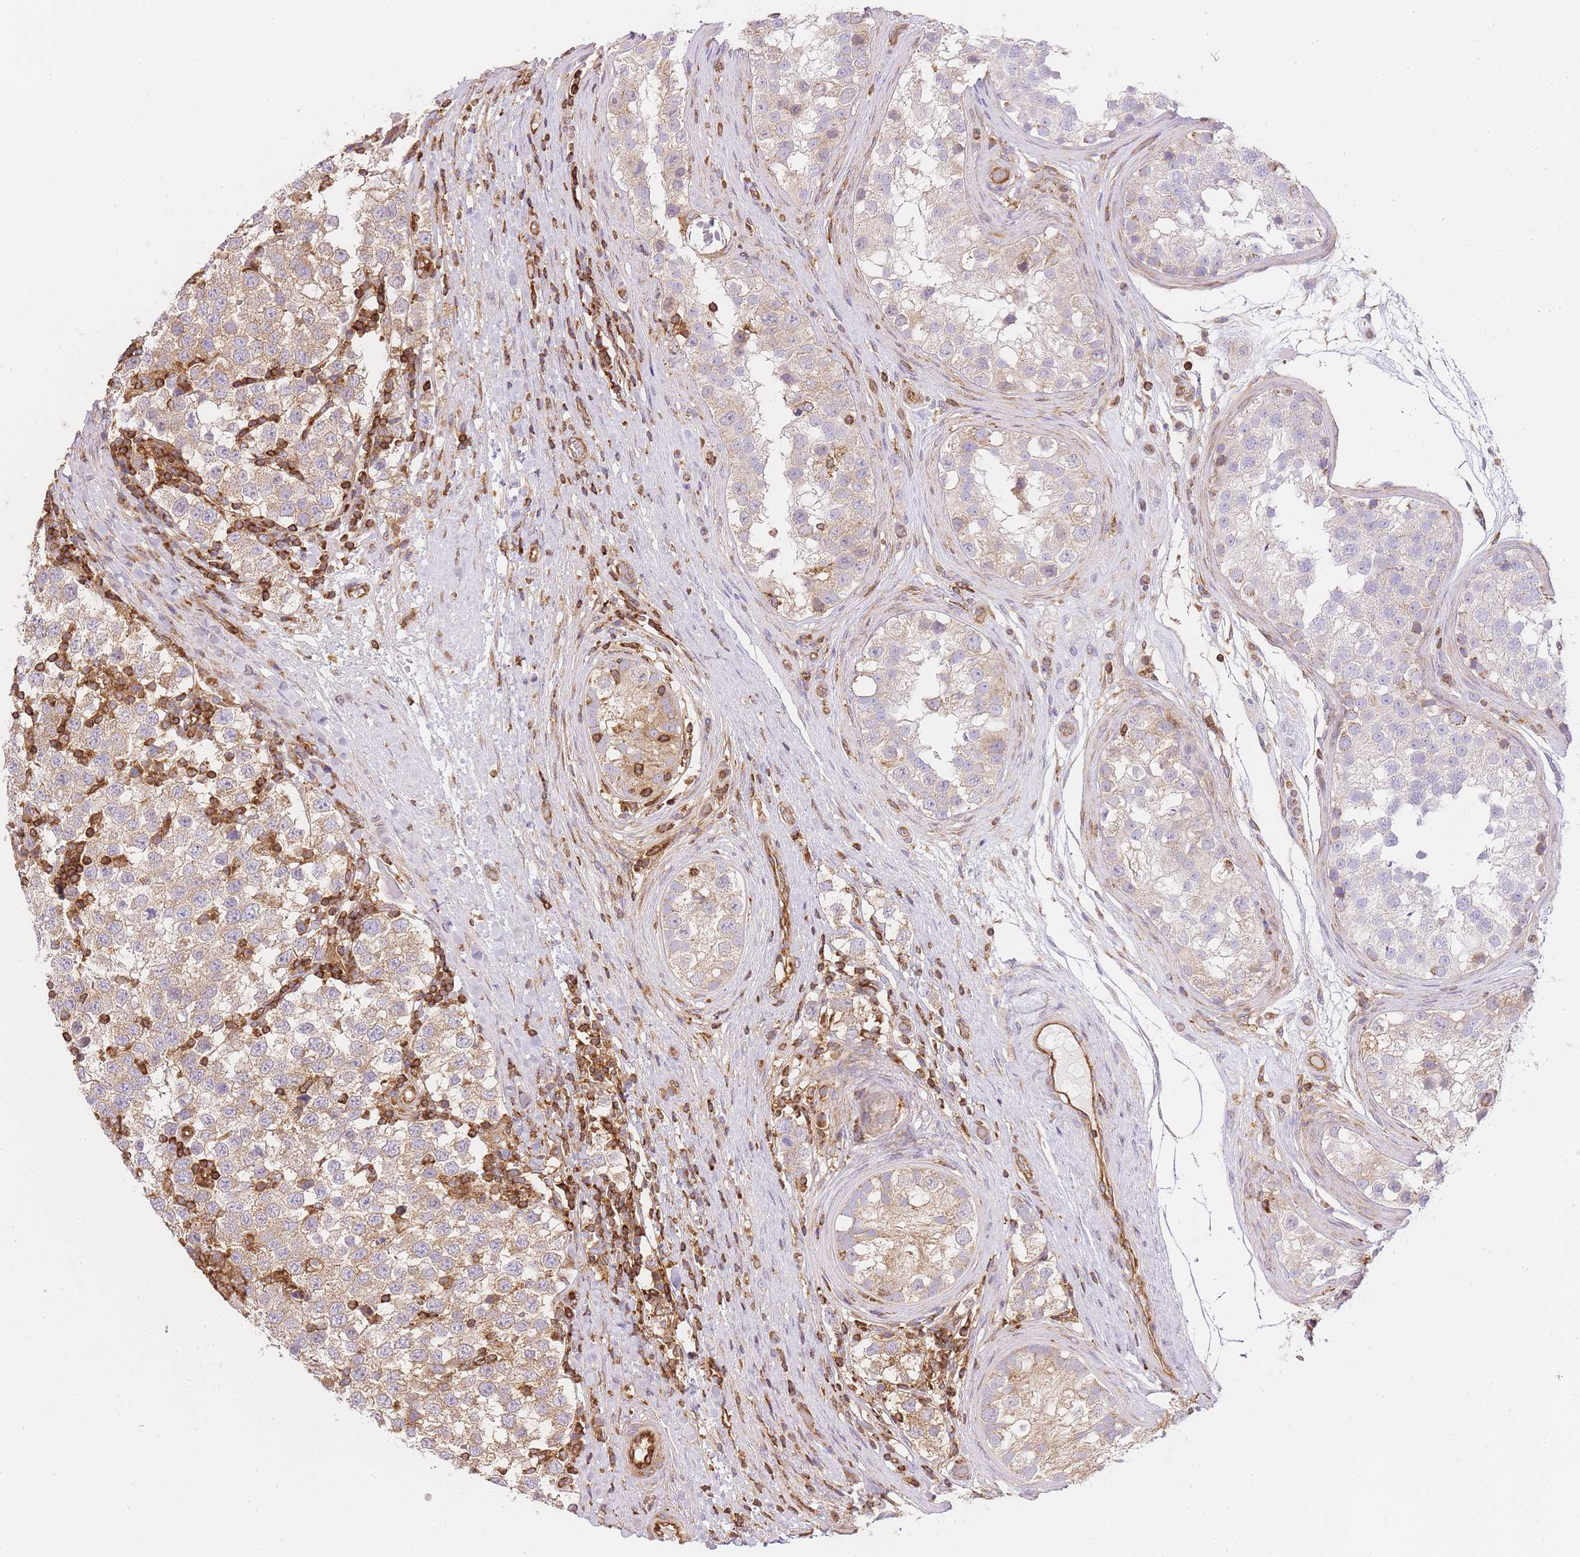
{"staining": {"intensity": "weak", "quantity": ">75%", "location": "cytoplasmic/membranous"}, "tissue": "testis cancer", "cell_type": "Tumor cells", "image_type": "cancer", "snomed": [{"axis": "morphology", "description": "Seminoma, NOS"}, {"axis": "topography", "description": "Testis"}], "caption": "IHC staining of seminoma (testis), which exhibits low levels of weak cytoplasmic/membranous staining in approximately >75% of tumor cells indicating weak cytoplasmic/membranous protein expression. The staining was performed using DAB (brown) for protein detection and nuclei were counterstained in hematoxylin (blue).", "gene": "MSN", "patient": {"sex": "male", "age": 34}}